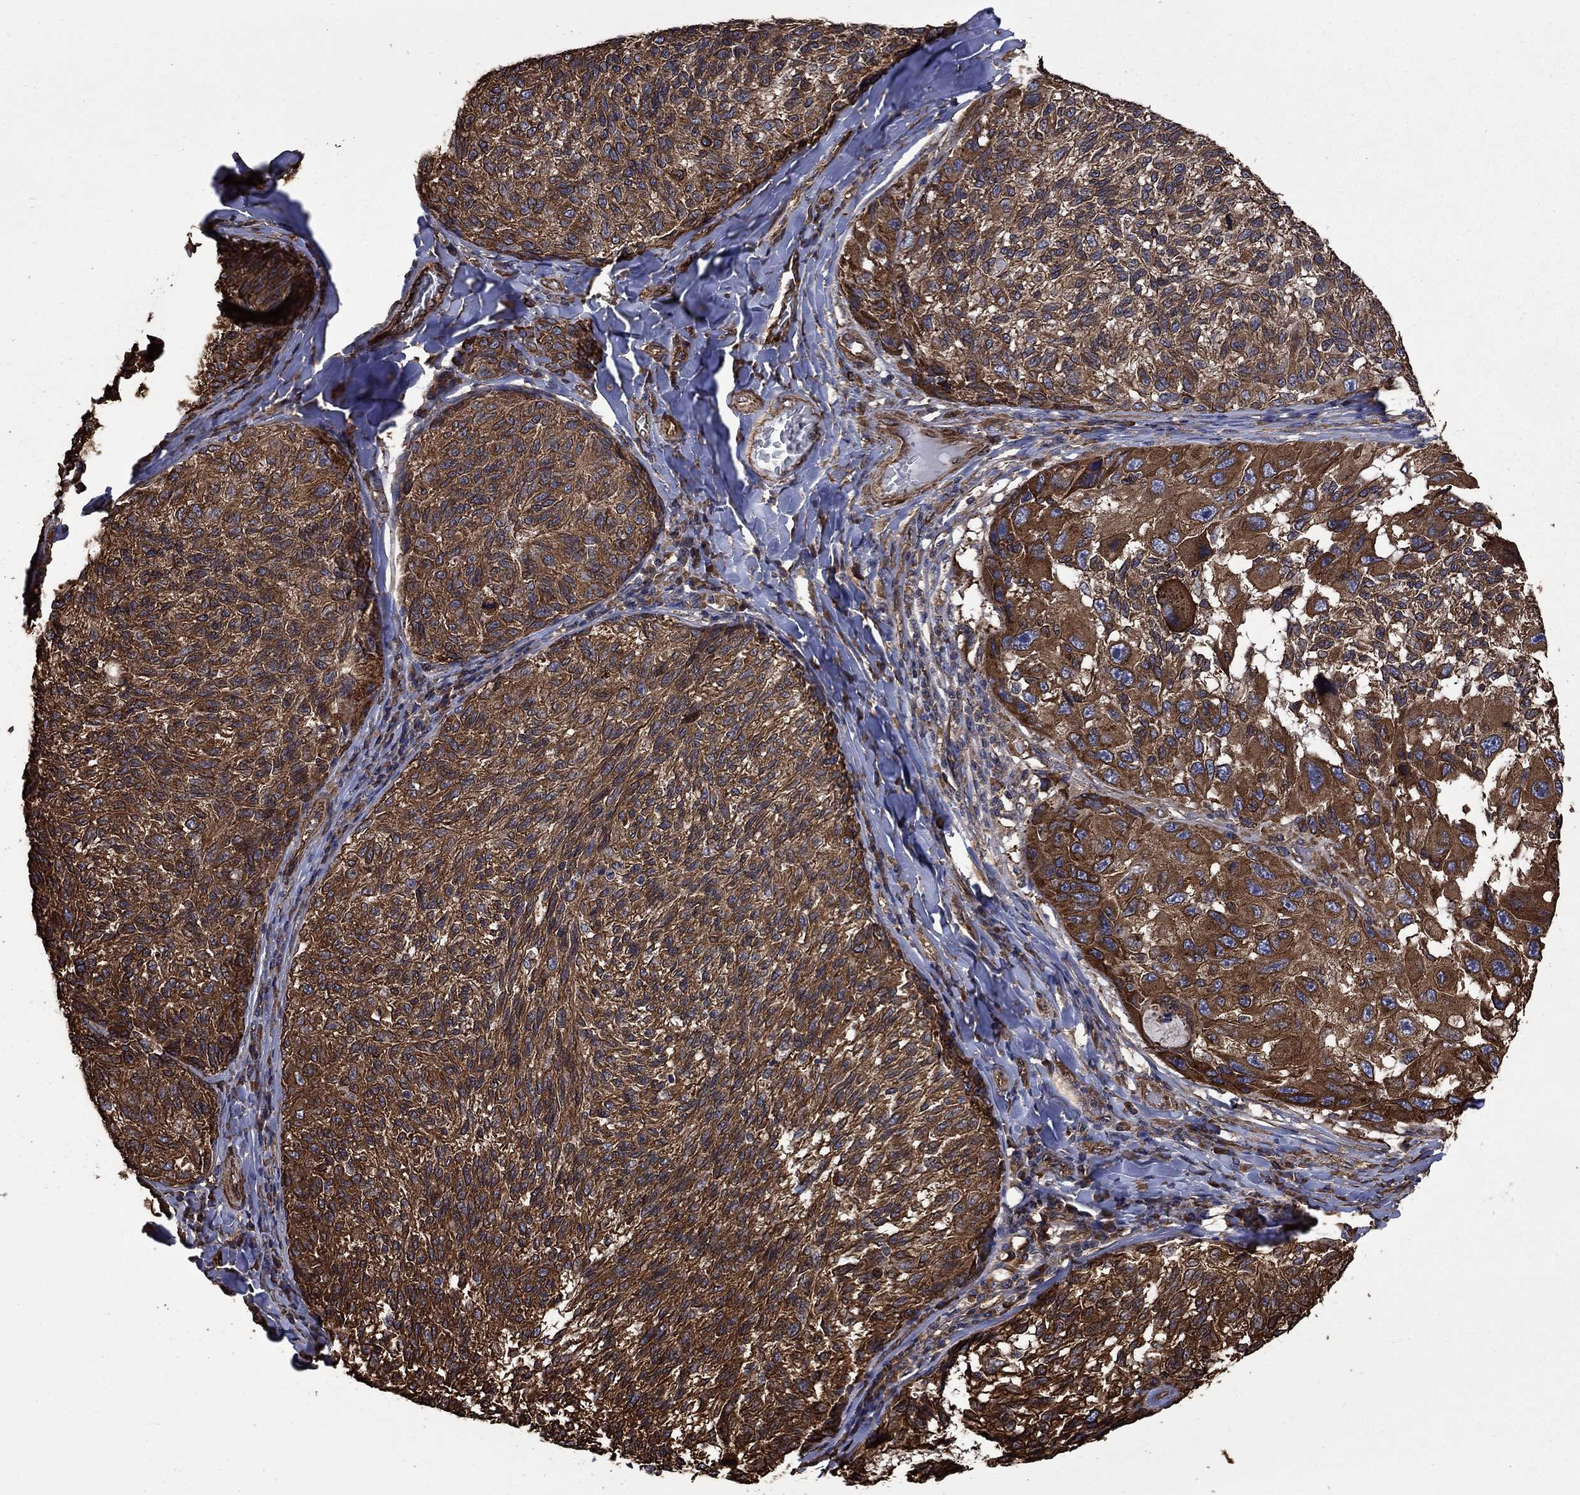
{"staining": {"intensity": "strong", "quantity": ">75%", "location": "cytoplasmic/membranous"}, "tissue": "melanoma", "cell_type": "Tumor cells", "image_type": "cancer", "snomed": [{"axis": "morphology", "description": "Malignant melanoma, NOS"}, {"axis": "topography", "description": "Skin"}], "caption": "Tumor cells show high levels of strong cytoplasmic/membranous staining in about >75% of cells in human malignant melanoma.", "gene": "CUTC", "patient": {"sex": "female", "age": 73}}